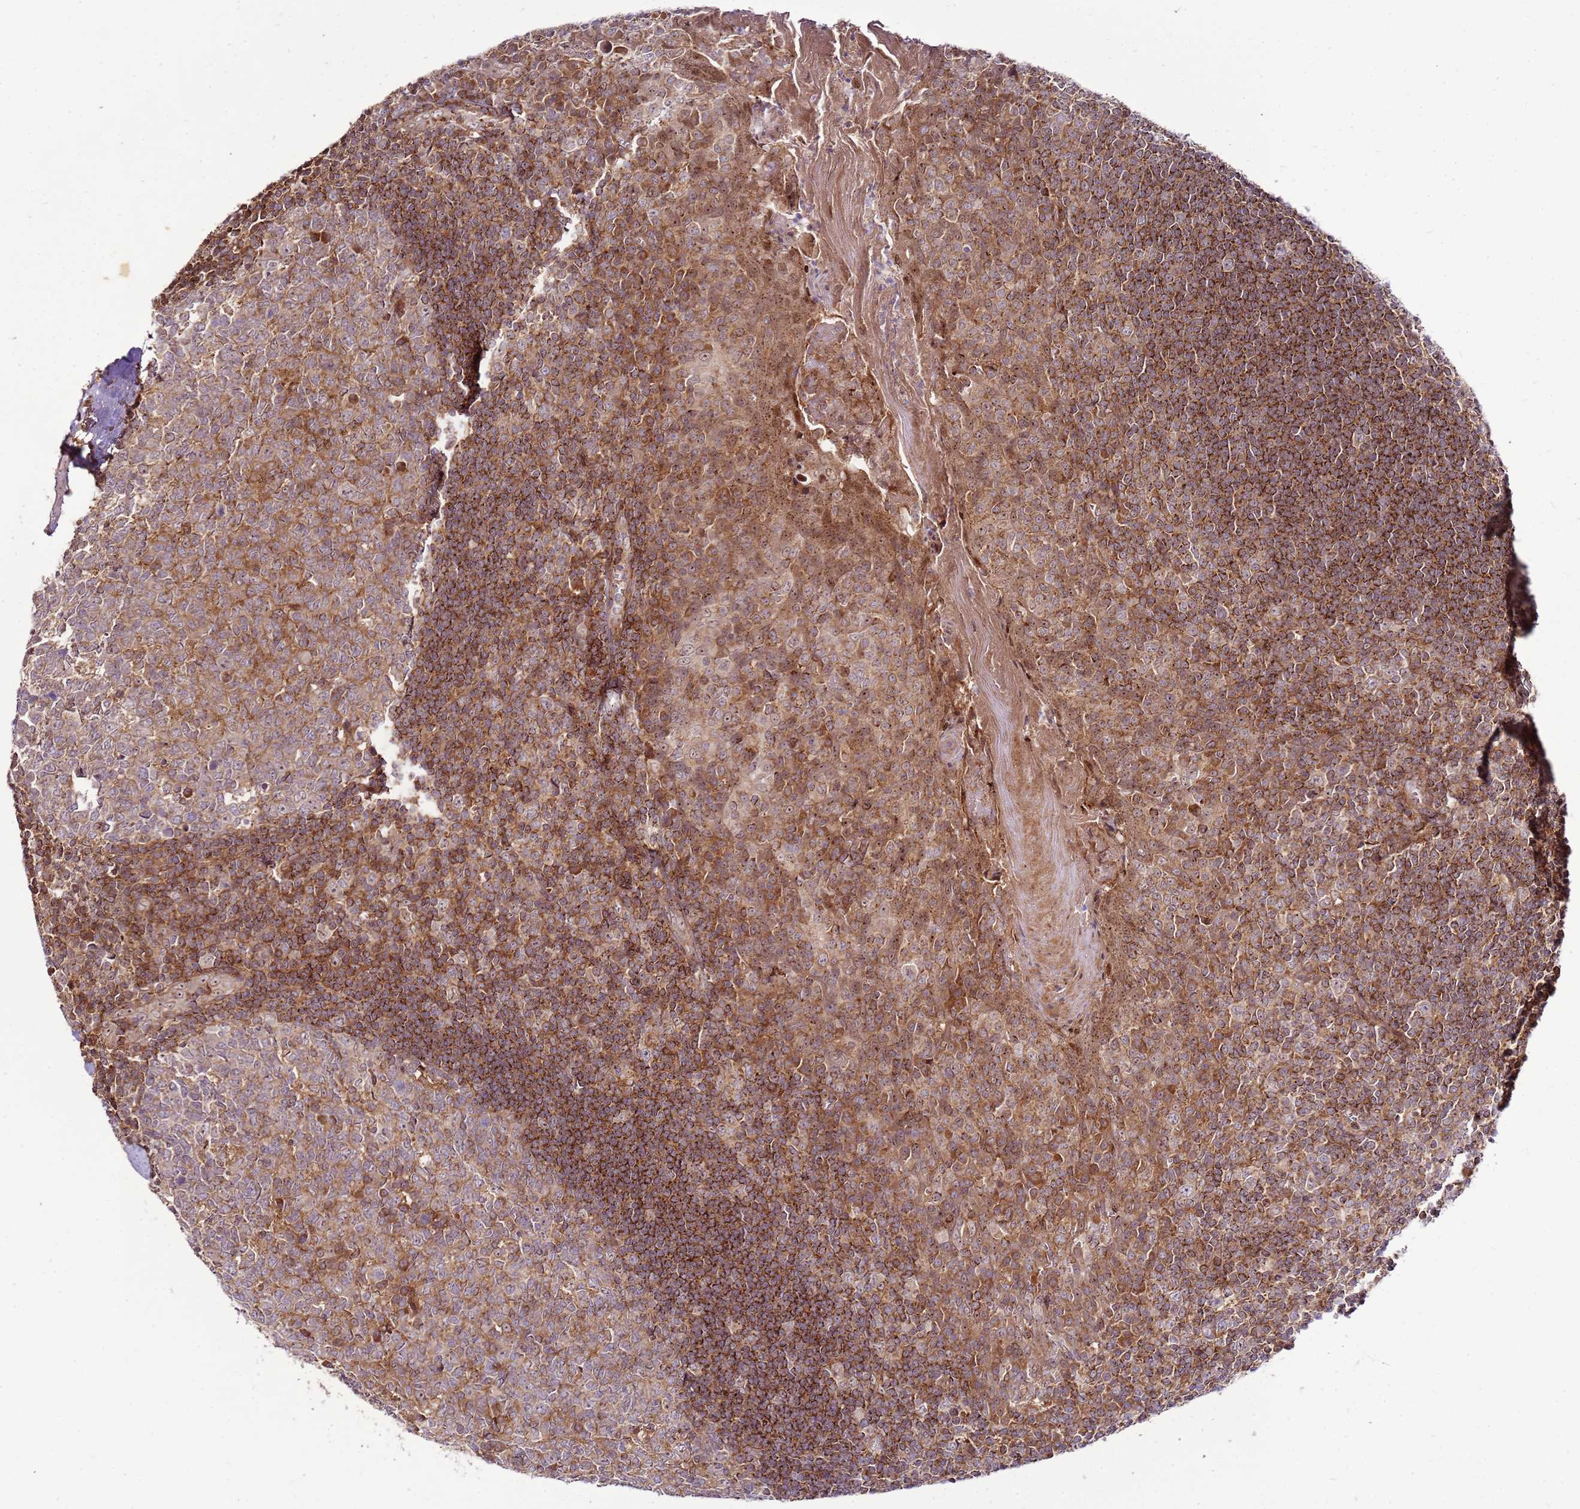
{"staining": {"intensity": "moderate", "quantity": ">75%", "location": "cytoplasmic/membranous"}, "tissue": "tonsil", "cell_type": "Germinal center cells", "image_type": "normal", "snomed": [{"axis": "morphology", "description": "Normal tissue, NOS"}, {"axis": "topography", "description": "Tonsil"}], "caption": "The micrograph demonstrates a brown stain indicating the presence of a protein in the cytoplasmic/membranous of germinal center cells in tonsil.", "gene": "RASA3", "patient": {"sex": "male", "age": 27}}